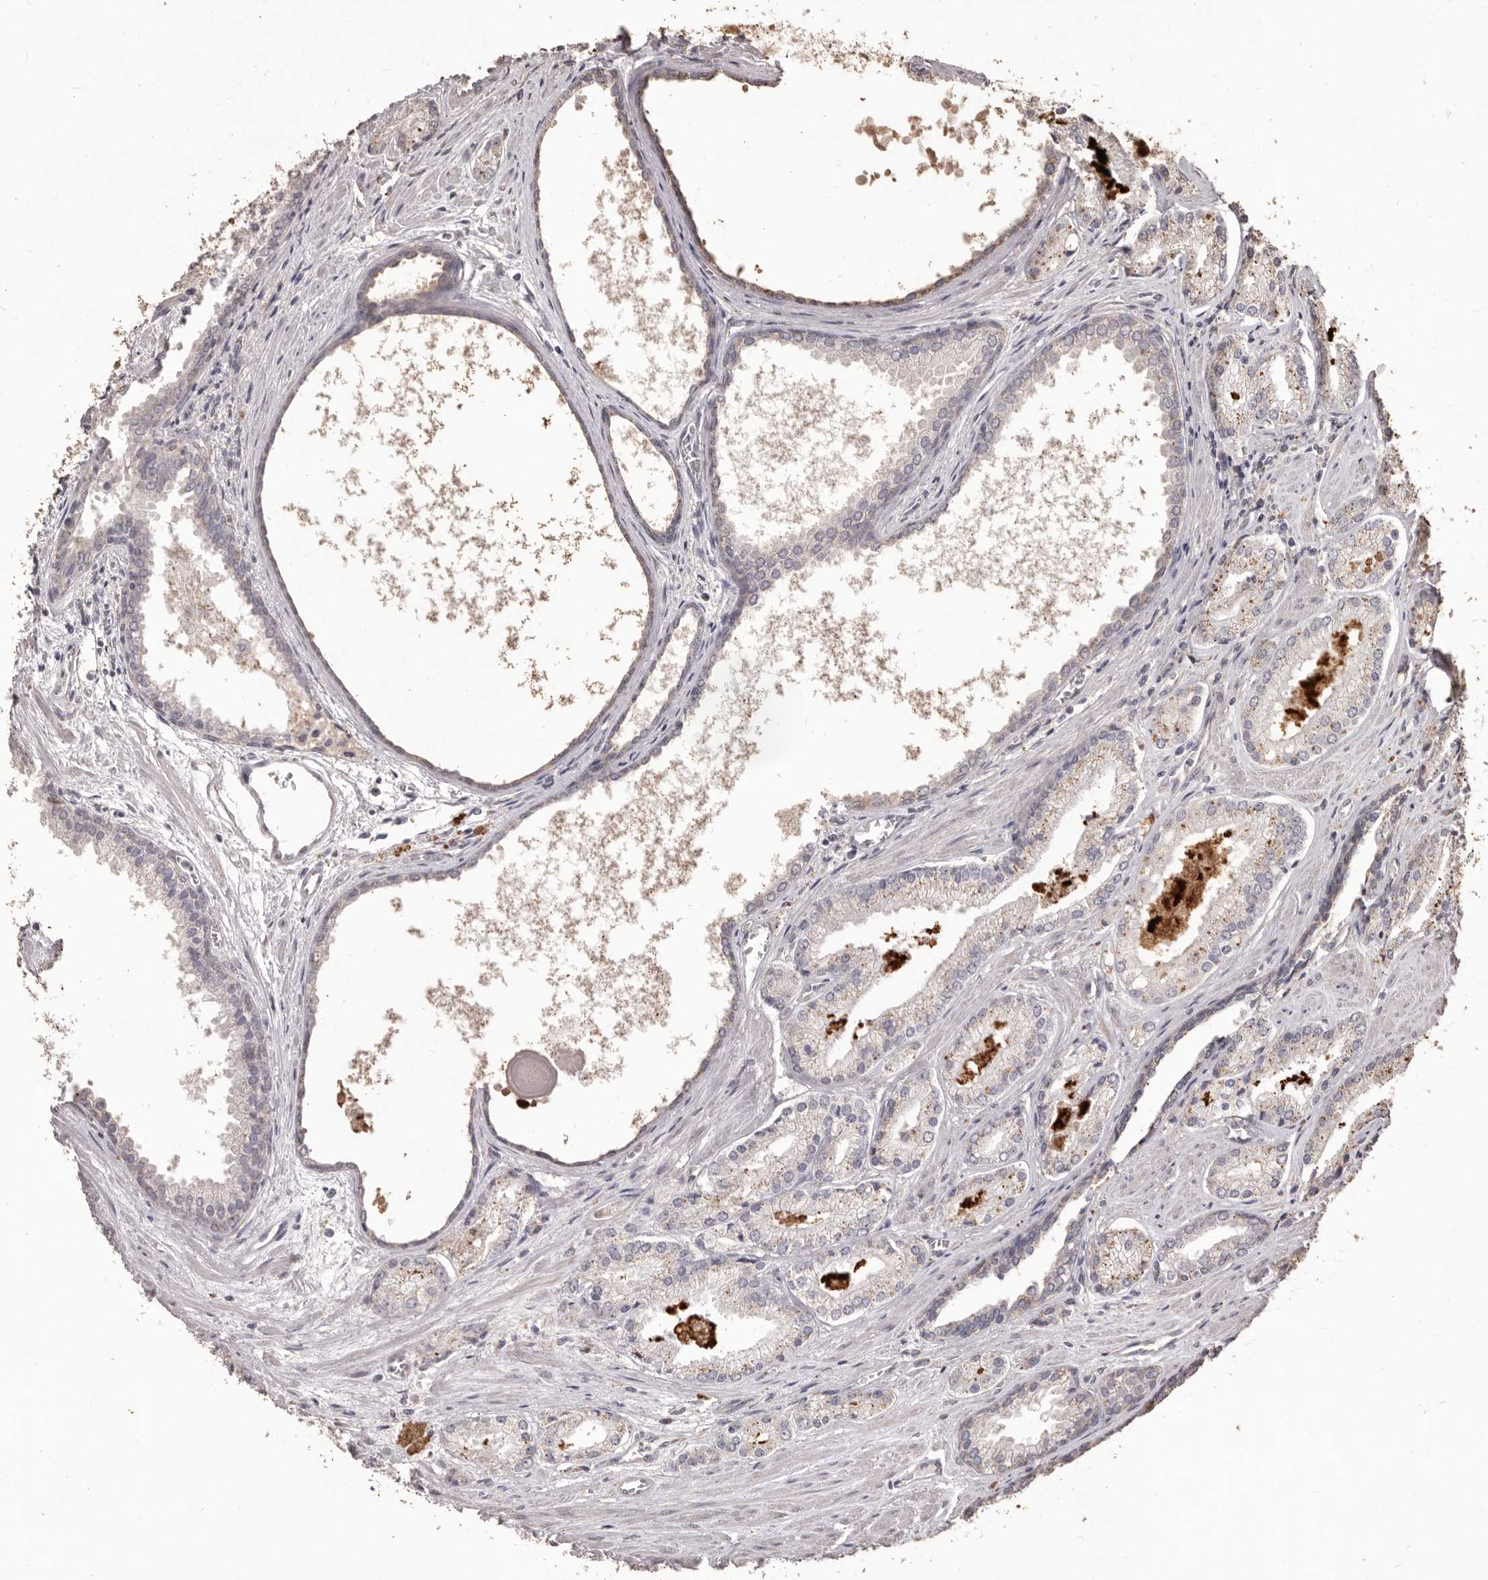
{"staining": {"intensity": "weak", "quantity": "<25%", "location": "cytoplasmic/membranous"}, "tissue": "prostate cancer", "cell_type": "Tumor cells", "image_type": "cancer", "snomed": [{"axis": "morphology", "description": "Adenocarcinoma, Low grade"}, {"axis": "topography", "description": "Prostate"}], "caption": "DAB (3,3'-diaminobenzidine) immunohistochemical staining of adenocarcinoma (low-grade) (prostate) shows no significant positivity in tumor cells.", "gene": "PRSS27", "patient": {"sex": "male", "age": 54}}